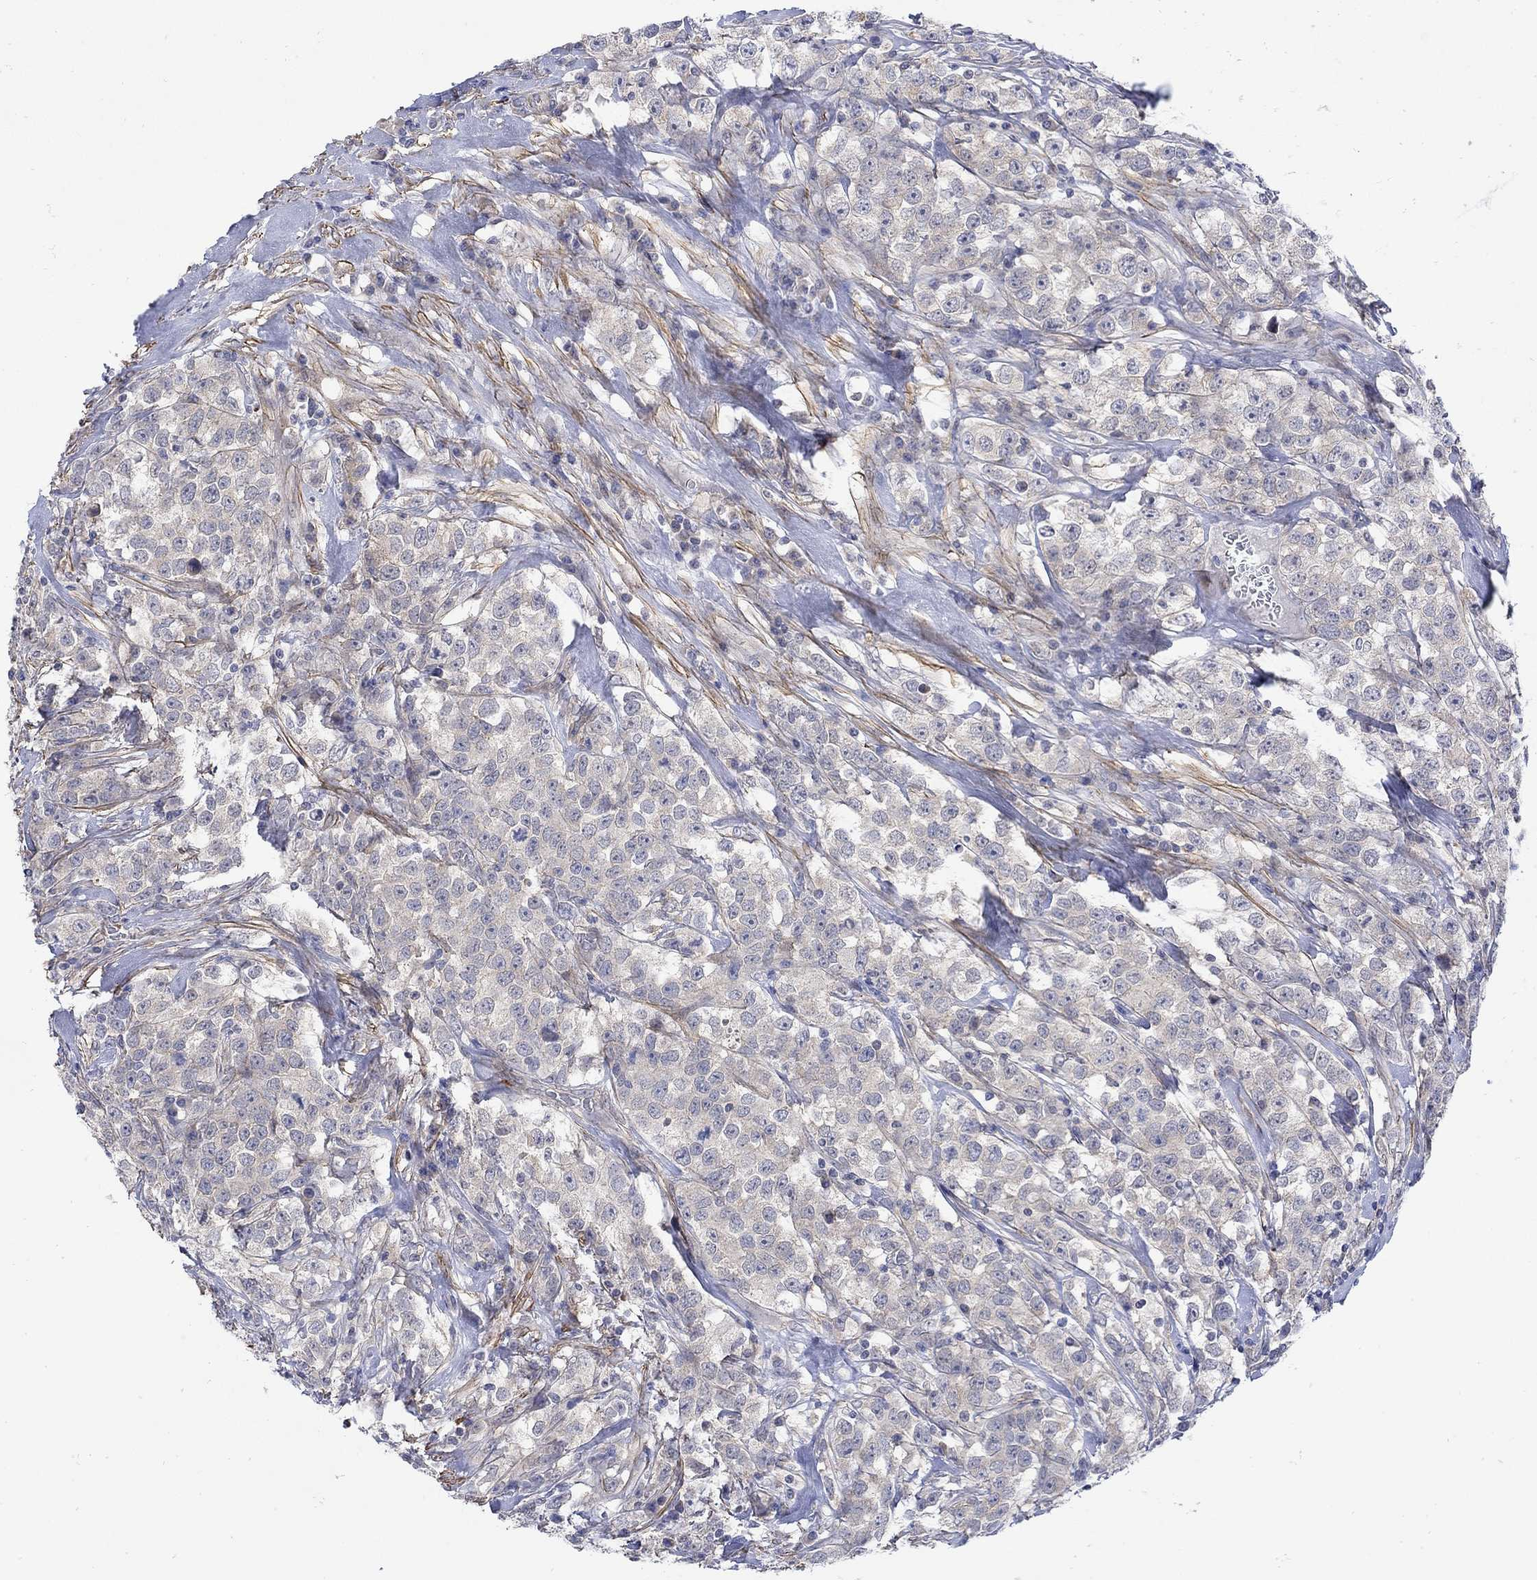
{"staining": {"intensity": "weak", "quantity": "25%-75%", "location": "cytoplasmic/membranous"}, "tissue": "testis cancer", "cell_type": "Tumor cells", "image_type": "cancer", "snomed": [{"axis": "morphology", "description": "Seminoma, NOS"}, {"axis": "topography", "description": "Testis"}], "caption": "Seminoma (testis) stained with a protein marker displays weak staining in tumor cells.", "gene": "SCN7A", "patient": {"sex": "male", "age": 59}}